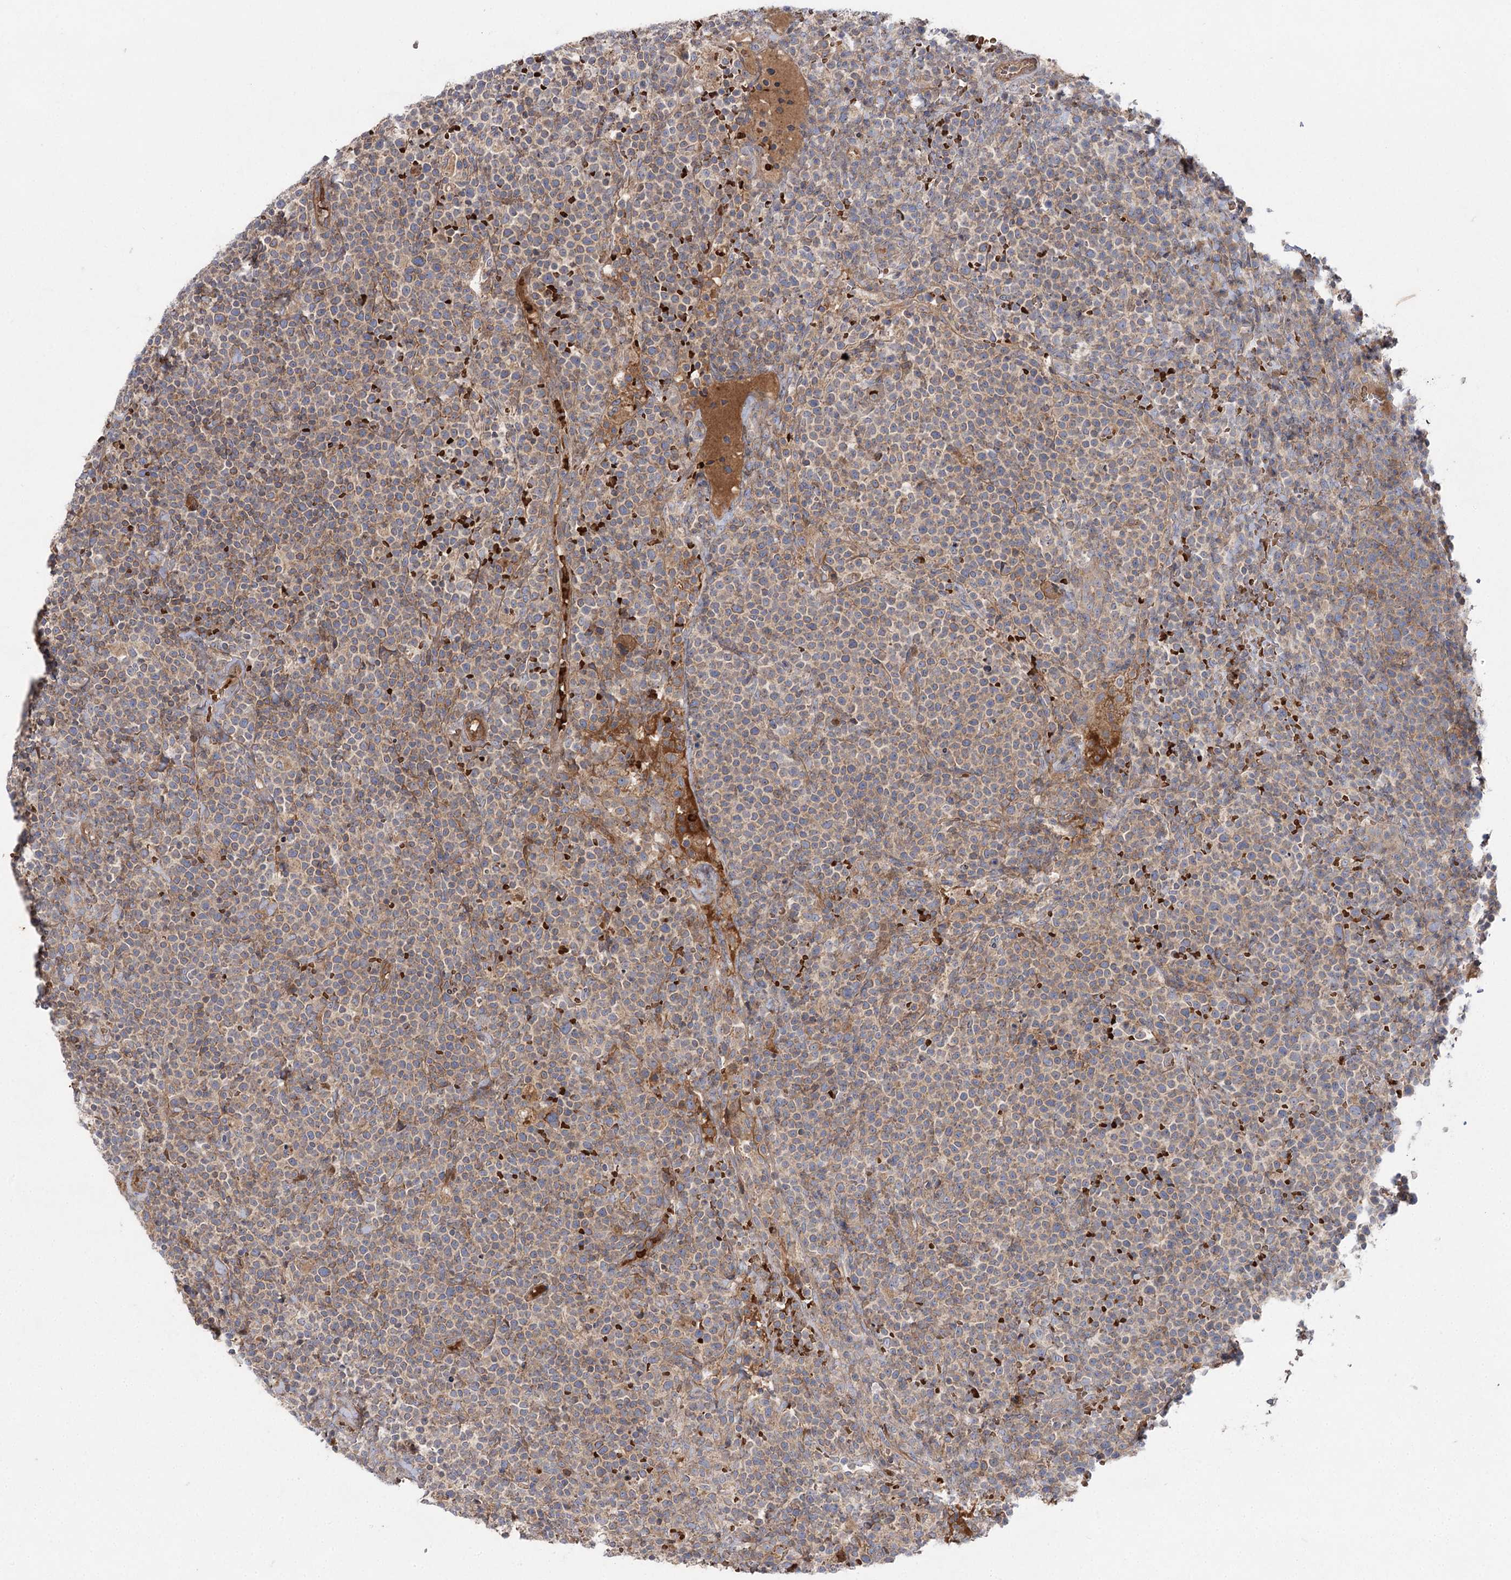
{"staining": {"intensity": "moderate", "quantity": ">75%", "location": "cytoplasmic/membranous"}, "tissue": "lymphoma", "cell_type": "Tumor cells", "image_type": "cancer", "snomed": [{"axis": "morphology", "description": "Malignant lymphoma, non-Hodgkin's type, High grade"}, {"axis": "topography", "description": "Lymph node"}], "caption": "There is medium levels of moderate cytoplasmic/membranous positivity in tumor cells of lymphoma, as demonstrated by immunohistochemical staining (brown color).", "gene": "KIAA0825", "patient": {"sex": "male", "age": 61}}